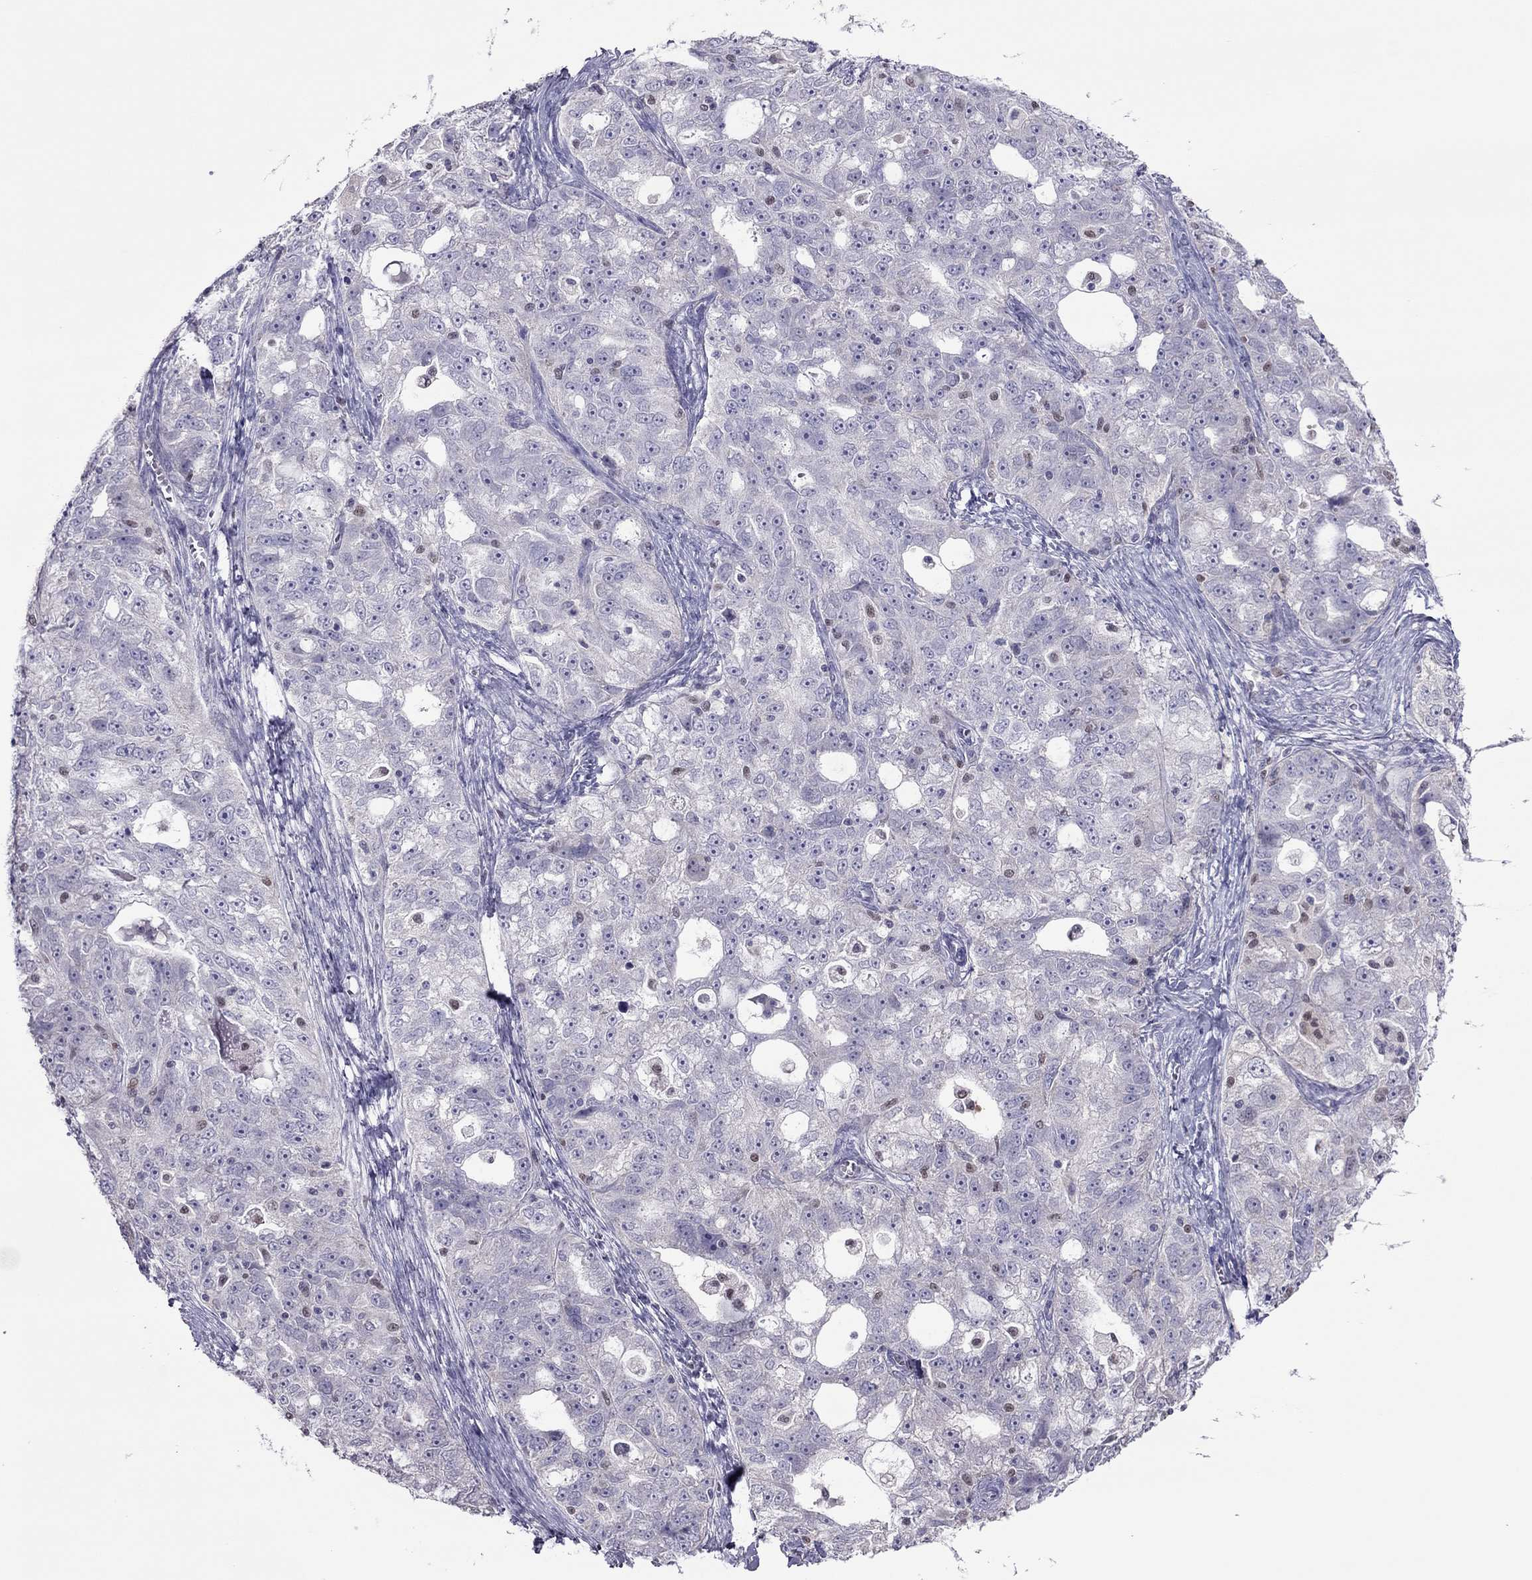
{"staining": {"intensity": "negative", "quantity": "none", "location": "none"}, "tissue": "ovarian cancer", "cell_type": "Tumor cells", "image_type": "cancer", "snomed": [{"axis": "morphology", "description": "Cystadenocarcinoma, serous, NOS"}, {"axis": "topography", "description": "Ovary"}], "caption": "A high-resolution photomicrograph shows immunohistochemistry (IHC) staining of ovarian serous cystadenocarcinoma, which shows no significant staining in tumor cells.", "gene": "SPINT3", "patient": {"sex": "female", "age": 51}}